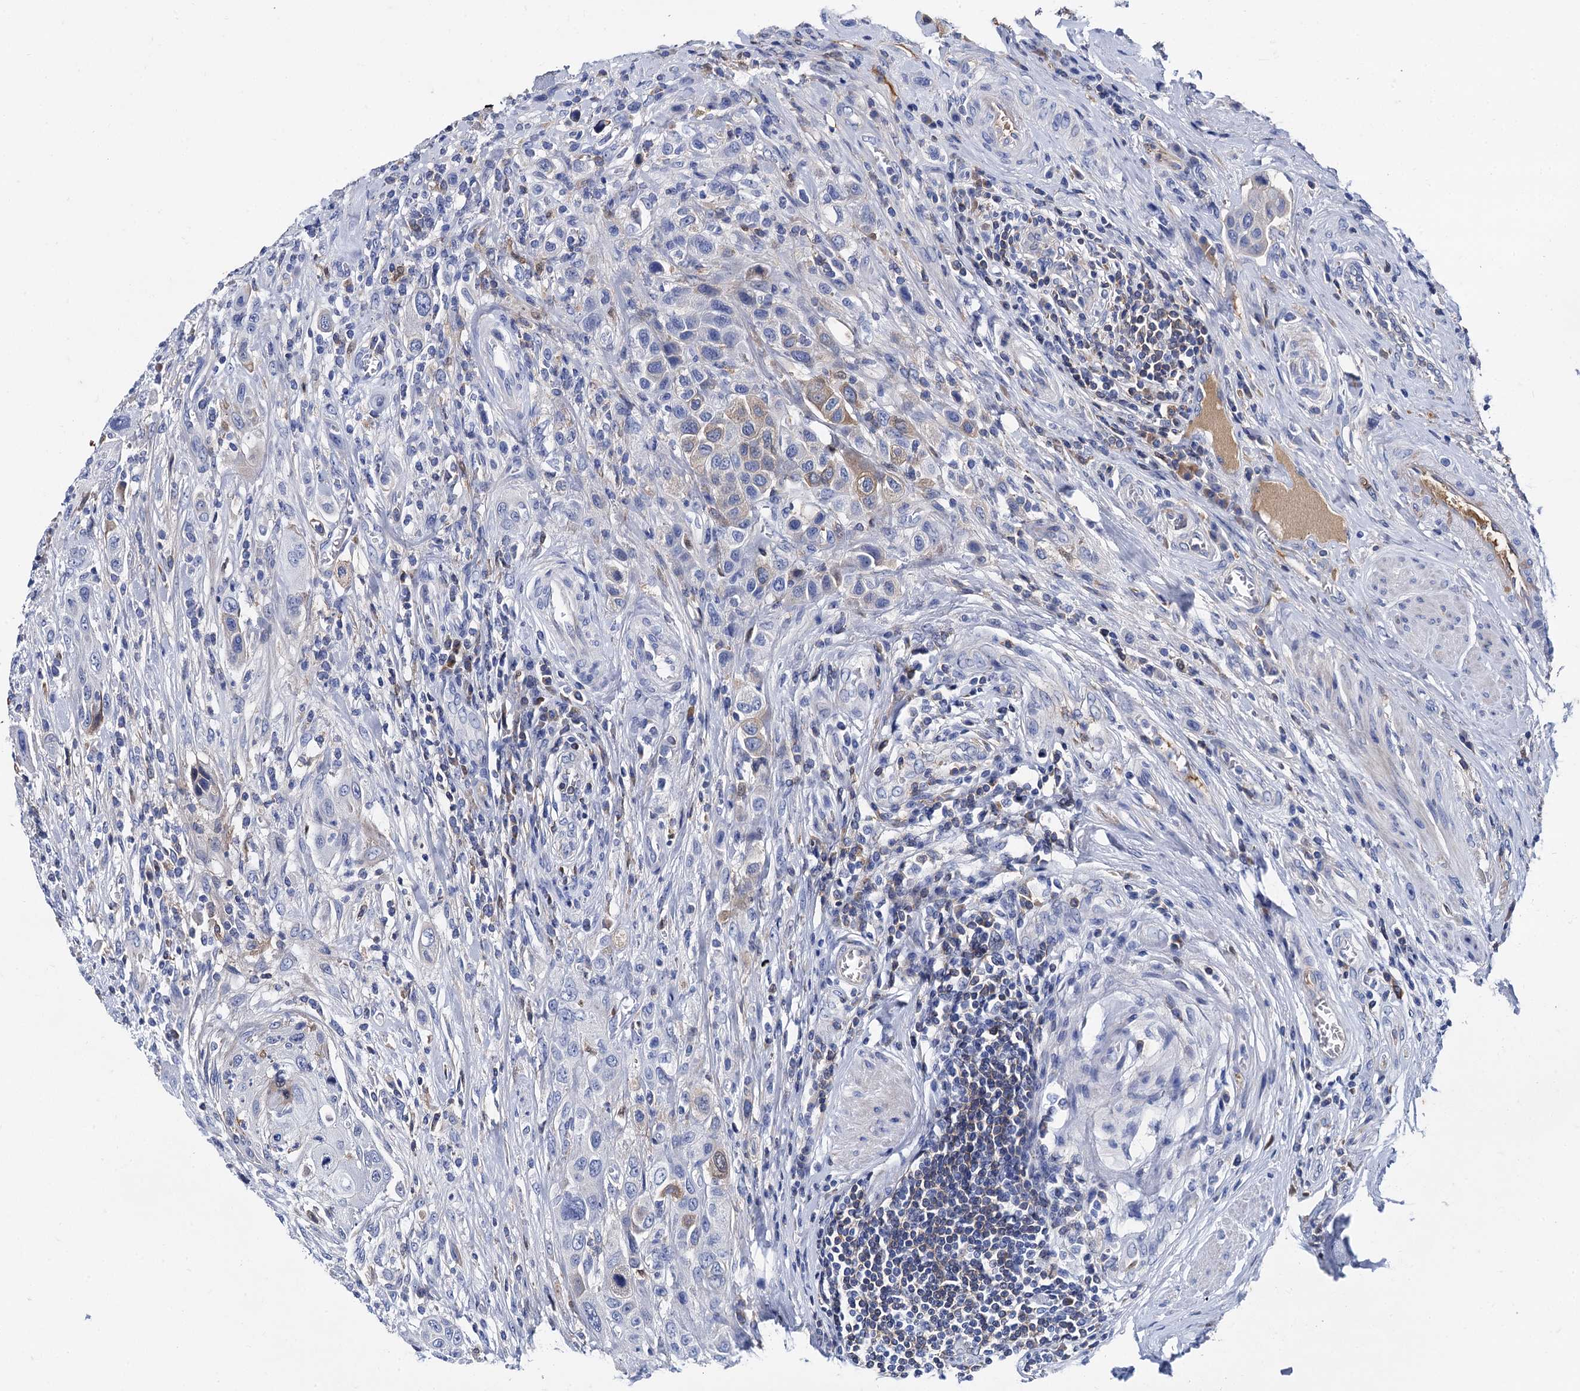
{"staining": {"intensity": "moderate", "quantity": "<25%", "location": "cytoplasmic/membranous"}, "tissue": "urothelial cancer", "cell_type": "Tumor cells", "image_type": "cancer", "snomed": [{"axis": "morphology", "description": "Urothelial carcinoma, High grade"}, {"axis": "topography", "description": "Urinary bladder"}], "caption": "Brown immunohistochemical staining in urothelial cancer reveals moderate cytoplasmic/membranous expression in approximately <25% of tumor cells.", "gene": "TMEM72", "patient": {"sex": "male", "age": 50}}